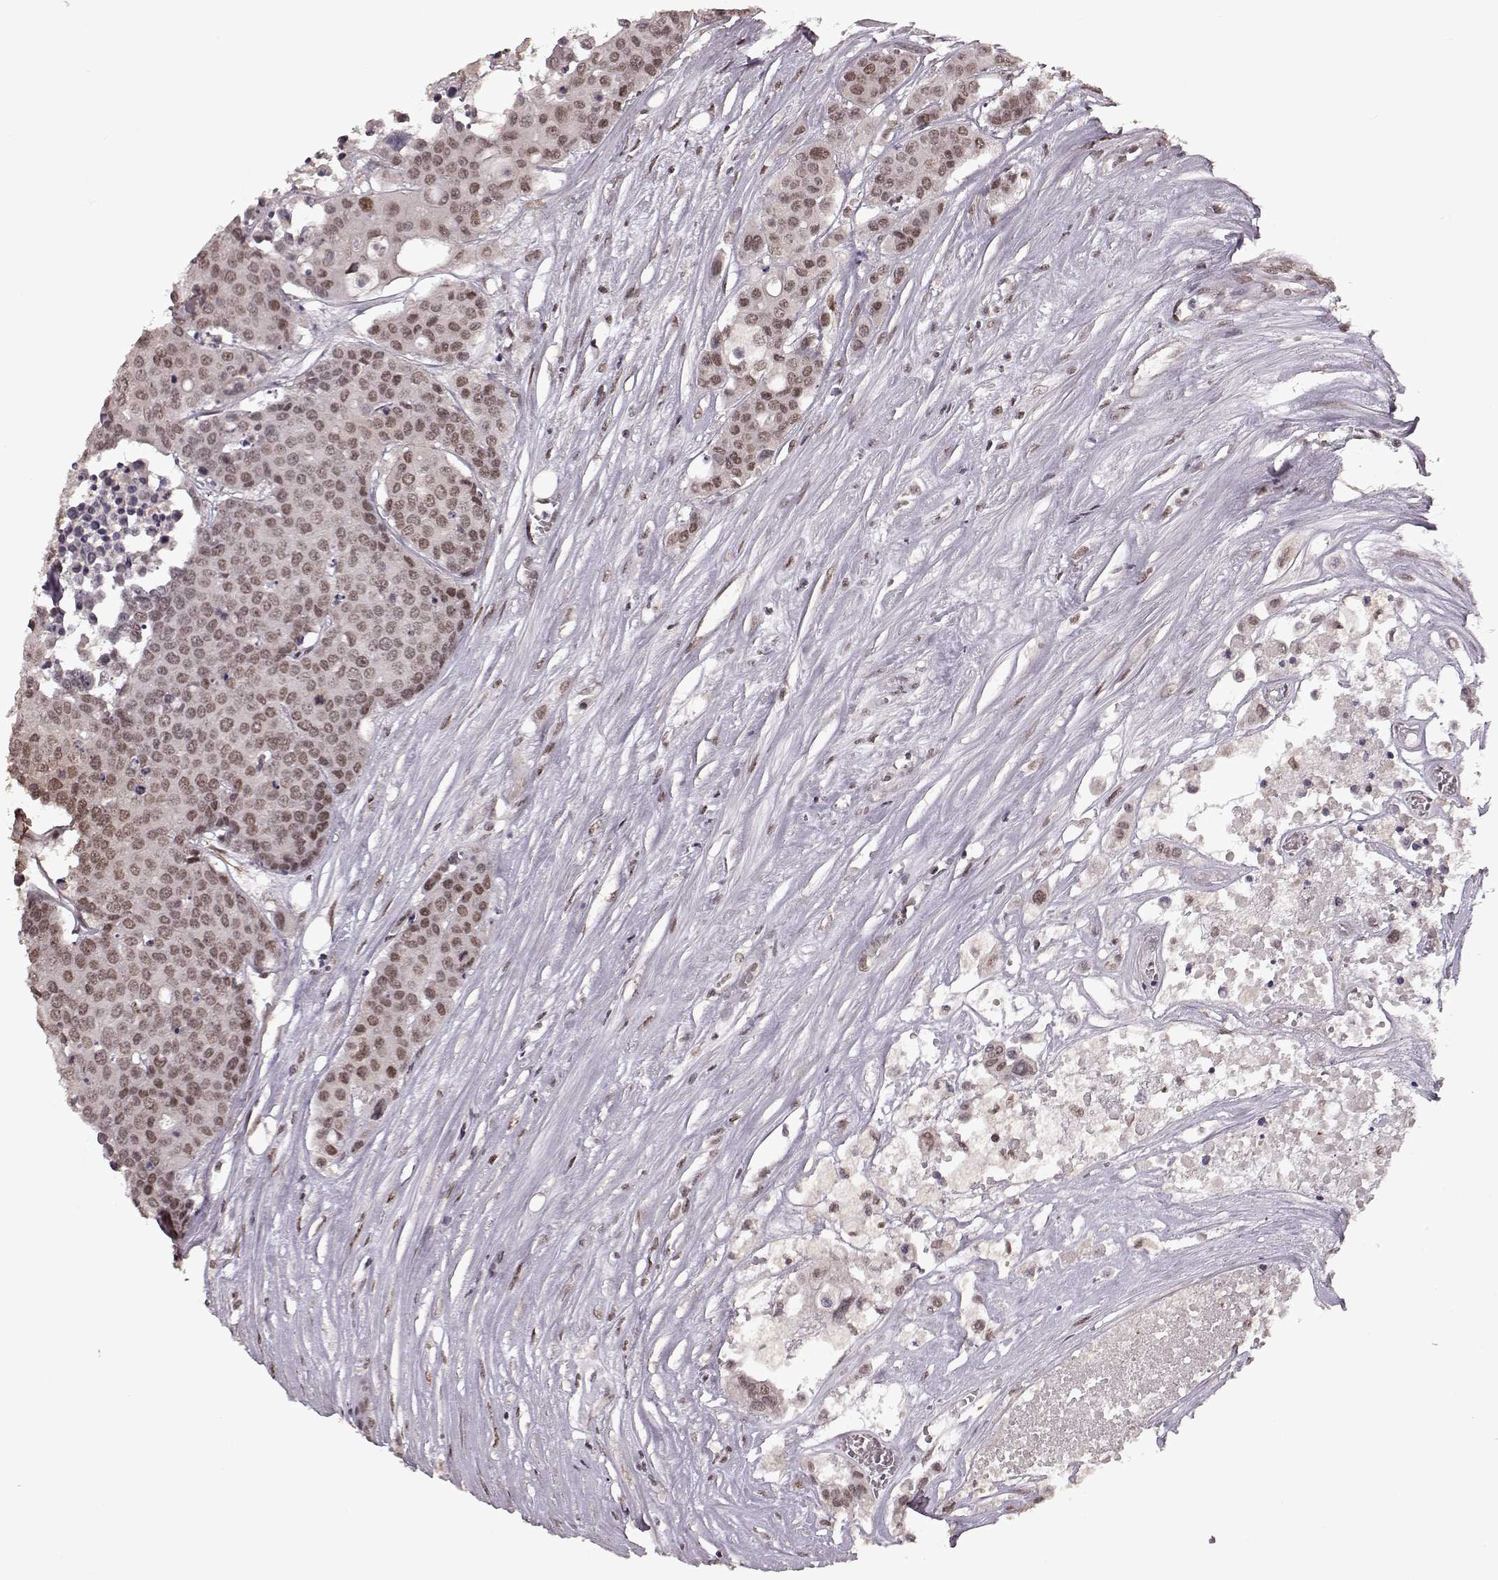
{"staining": {"intensity": "weak", "quantity": ">75%", "location": "nuclear"}, "tissue": "carcinoid", "cell_type": "Tumor cells", "image_type": "cancer", "snomed": [{"axis": "morphology", "description": "Carcinoid, malignant, NOS"}, {"axis": "topography", "description": "Colon"}], "caption": "DAB (3,3'-diaminobenzidine) immunohistochemical staining of human carcinoid shows weak nuclear protein positivity in approximately >75% of tumor cells.", "gene": "RRAGD", "patient": {"sex": "male", "age": 81}}